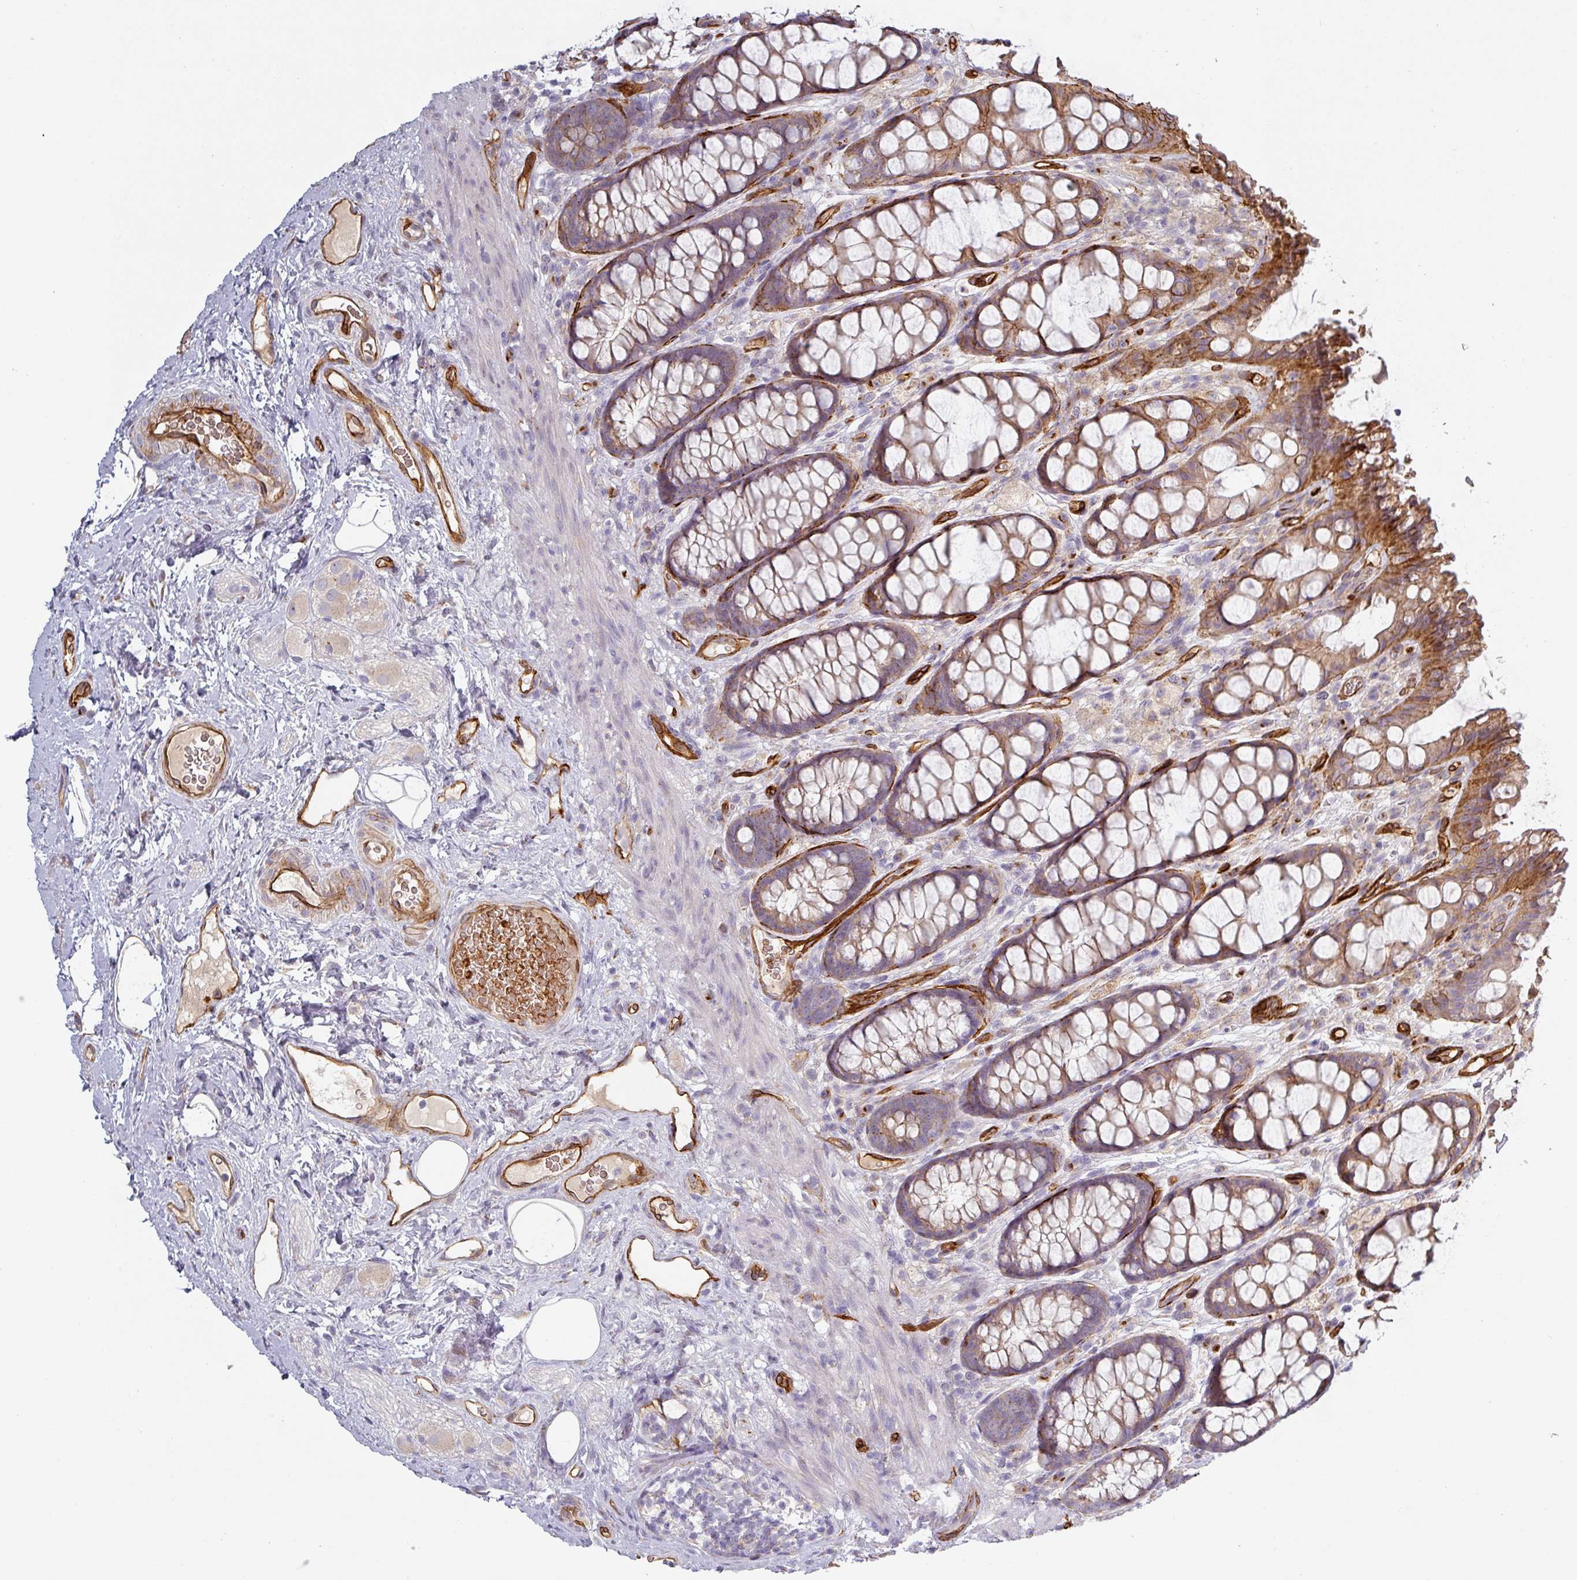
{"staining": {"intensity": "moderate", "quantity": ">75%", "location": "cytoplasmic/membranous"}, "tissue": "rectum", "cell_type": "Glandular cells", "image_type": "normal", "snomed": [{"axis": "morphology", "description": "Normal tissue, NOS"}, {"axis": "topography", "description": "Rectum"}], "caption": "A photomicrograph of rectum stained for a protein demonstrates moderate cytoplasmic/membranous brown staining in glandular cells. (DAB (3,3'-diaminobenzidine) = brown stain, brightfield microscopy at high magnification).", "gene": "PRODH2", "patient": {"sex": "female", "age": 67}}